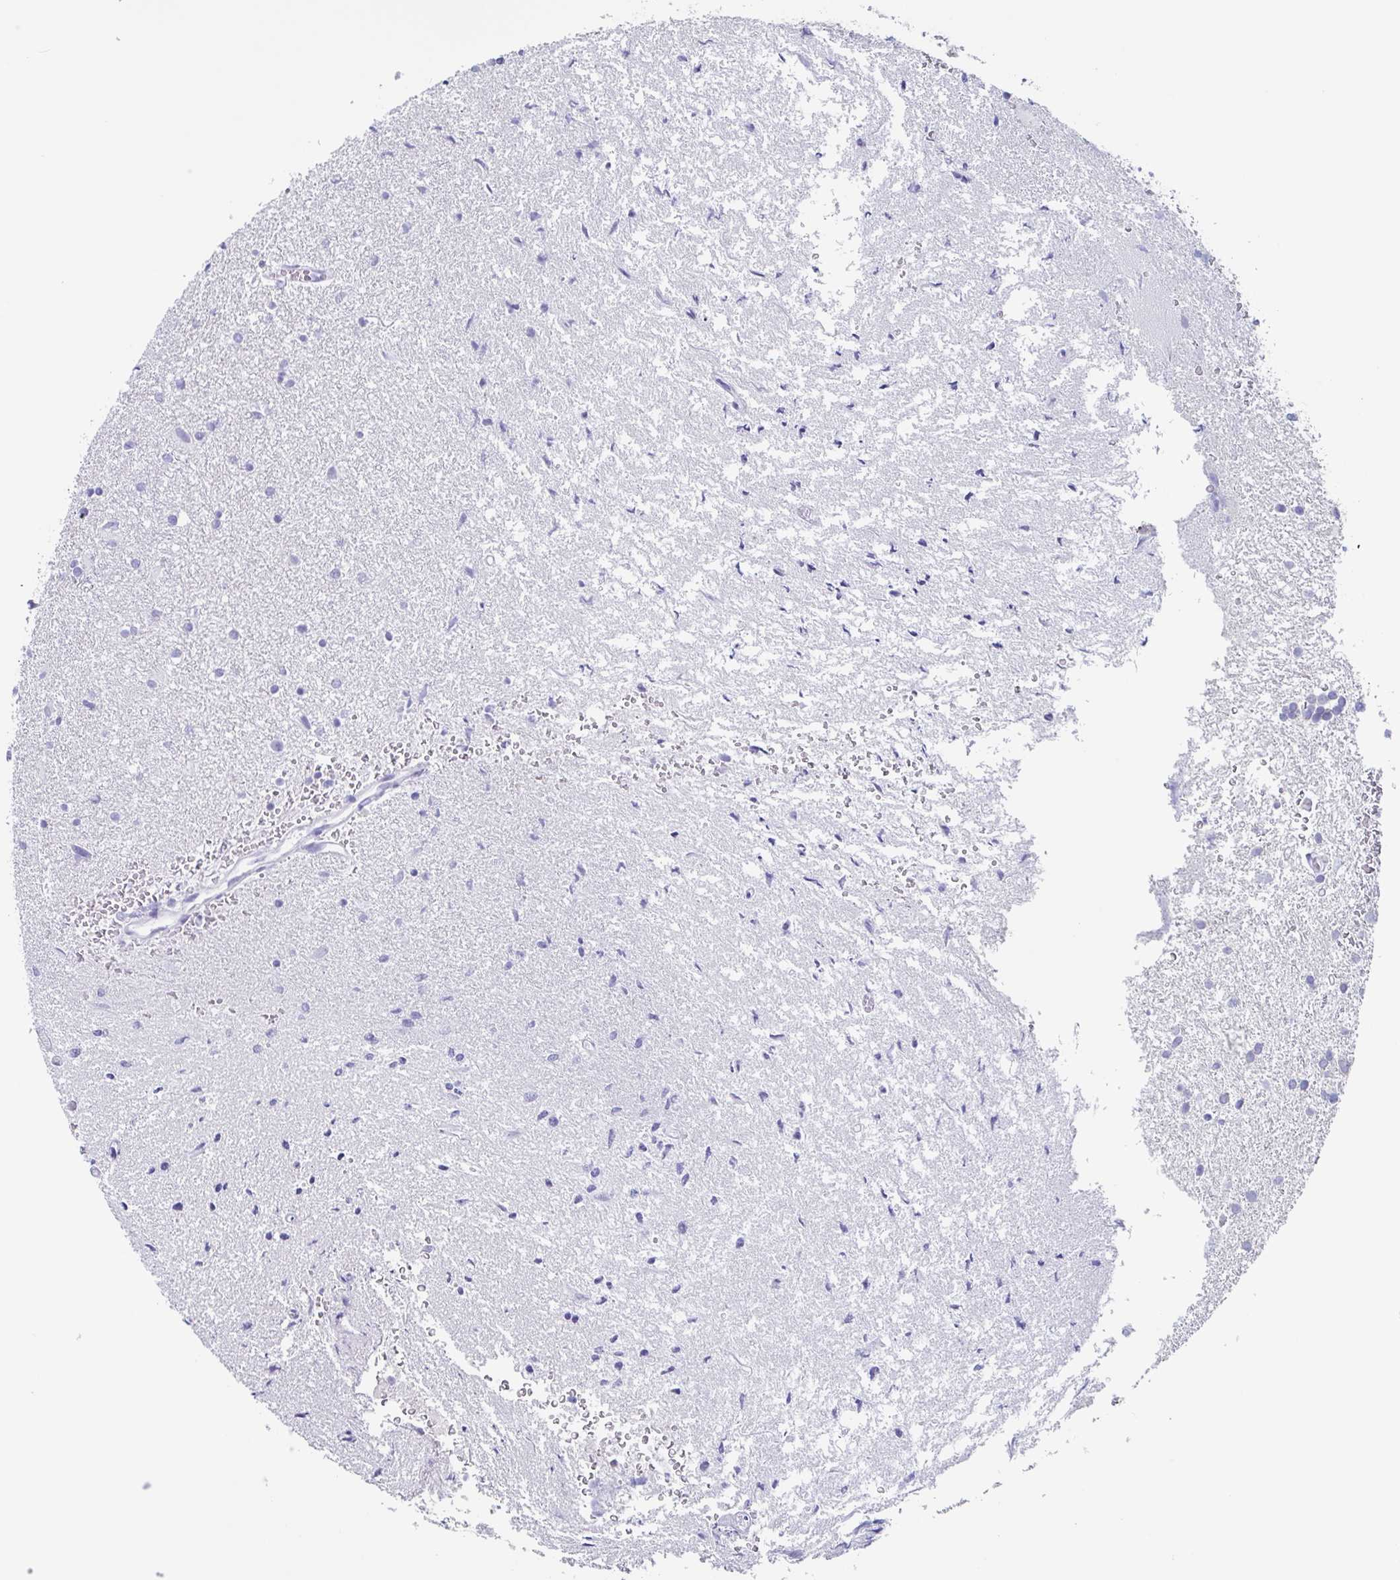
{"staining": {"intensity": "negative", "quantity": "none", "location": "none"}, "tissue": "glioma", "cell_type": "Tumor cells", "image_type": "cancer", "snomed": [{"axis": "morphology", "description": "Glioma, malignant, High grade"}, {"axis": "topography", "description": "Brain"}], "caption": "This is an IHC photomicrograph of human glioma. There is no expression in tumor cells.", "gene": "CHMP5", "patient": {"sex": "female", "age": 50}}